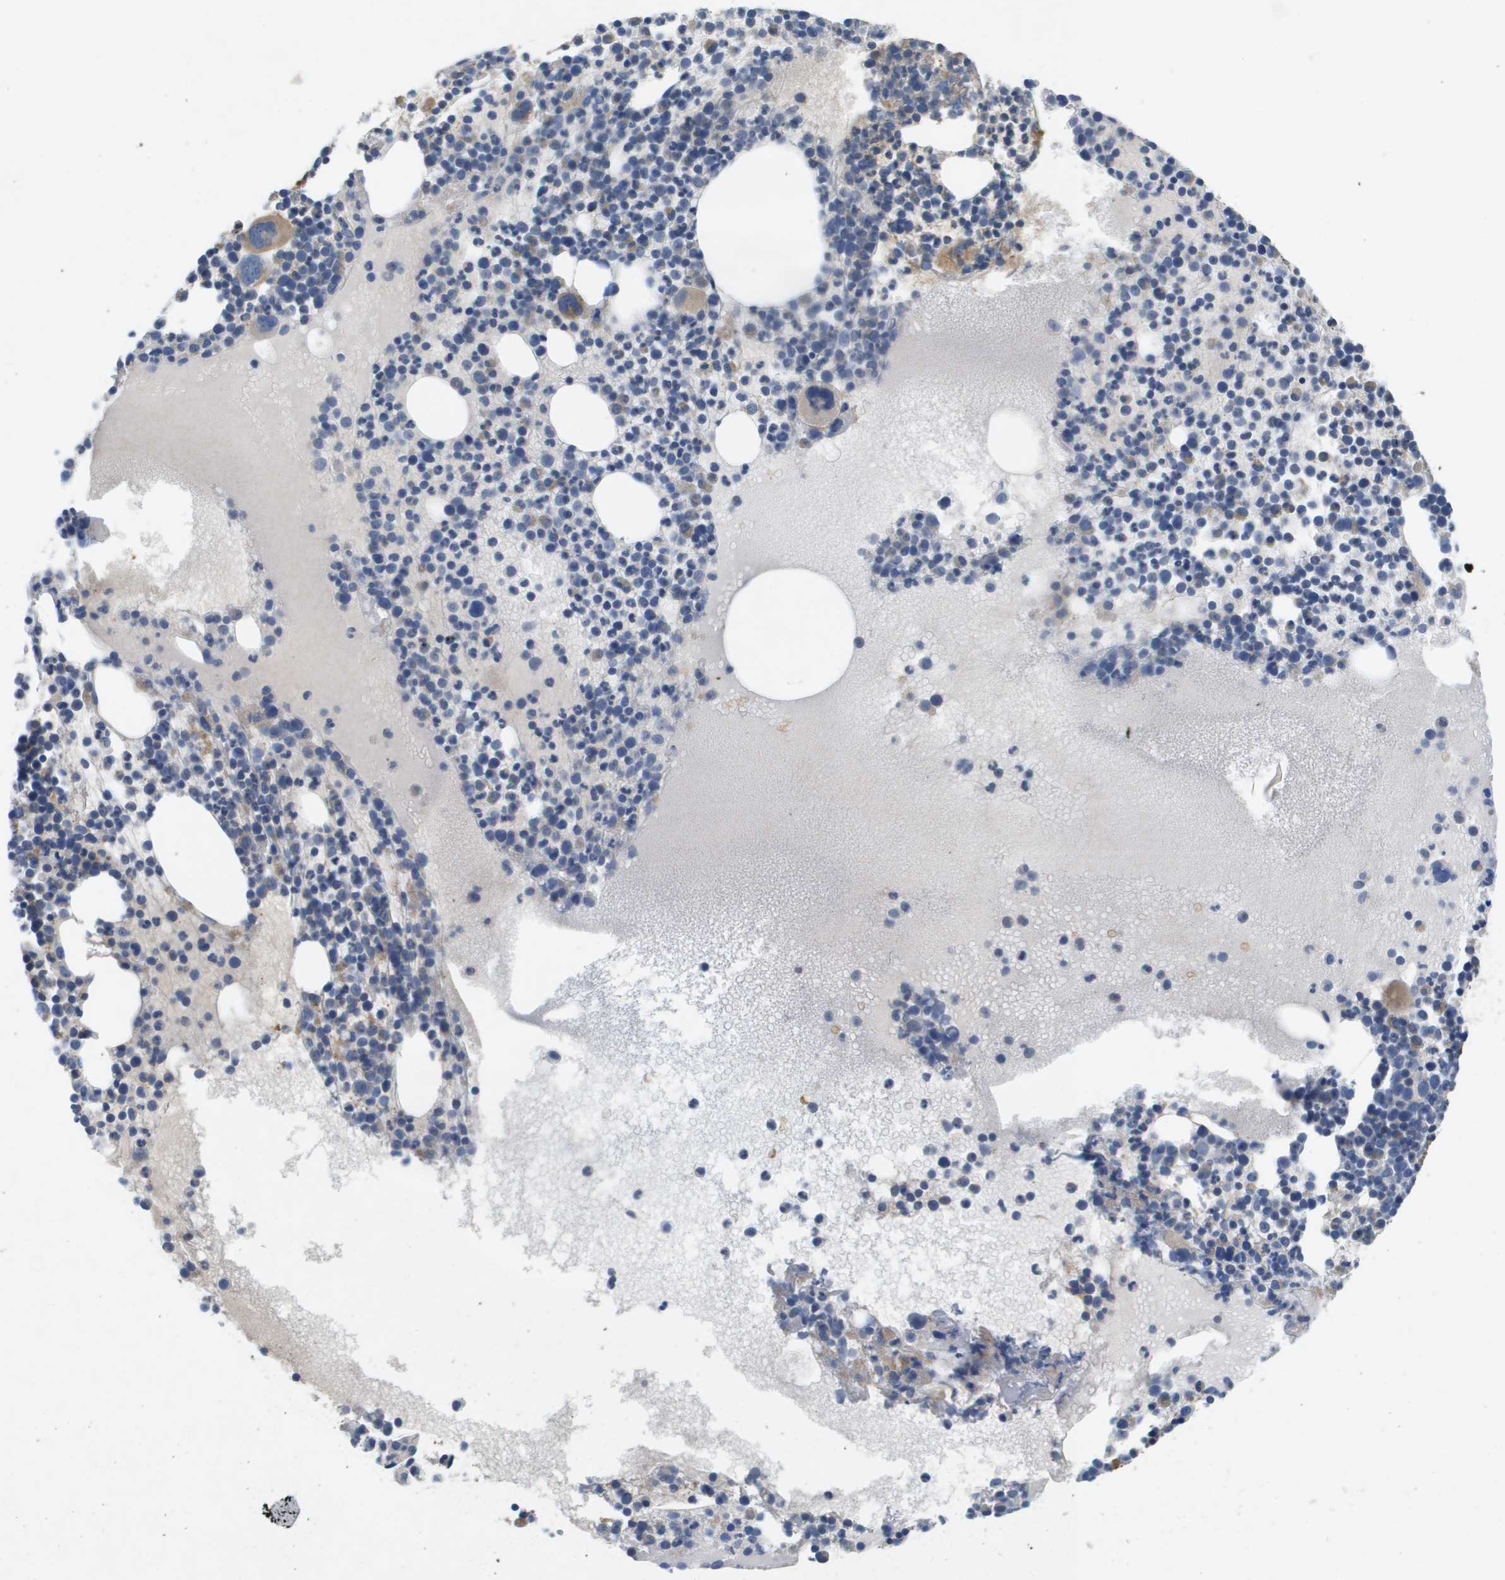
{"staining": {"intensity": "weak", "quantity": "<25%", "location": "cytoplasmic/membranous"}, "tissue": "bone marrow", "cell_type": "Hematopoietic cells", "image_type": "normal", "snomed": [{"axis": "morphology", "description": "Normal tissue, NOS"}, {"axis": "morphology", "description": "Inflammation, NOS"}, {"axis": "topography", "description": "Bone marrow"}], "caption": "DAB (3,3'-diaminobenzidine) immunohistochemical staining of normal bone marrow reveals no significant staining in hematopoietic cells.", "gene": "B3GNT5", "patient": {"sex": "male", "age": 58}}